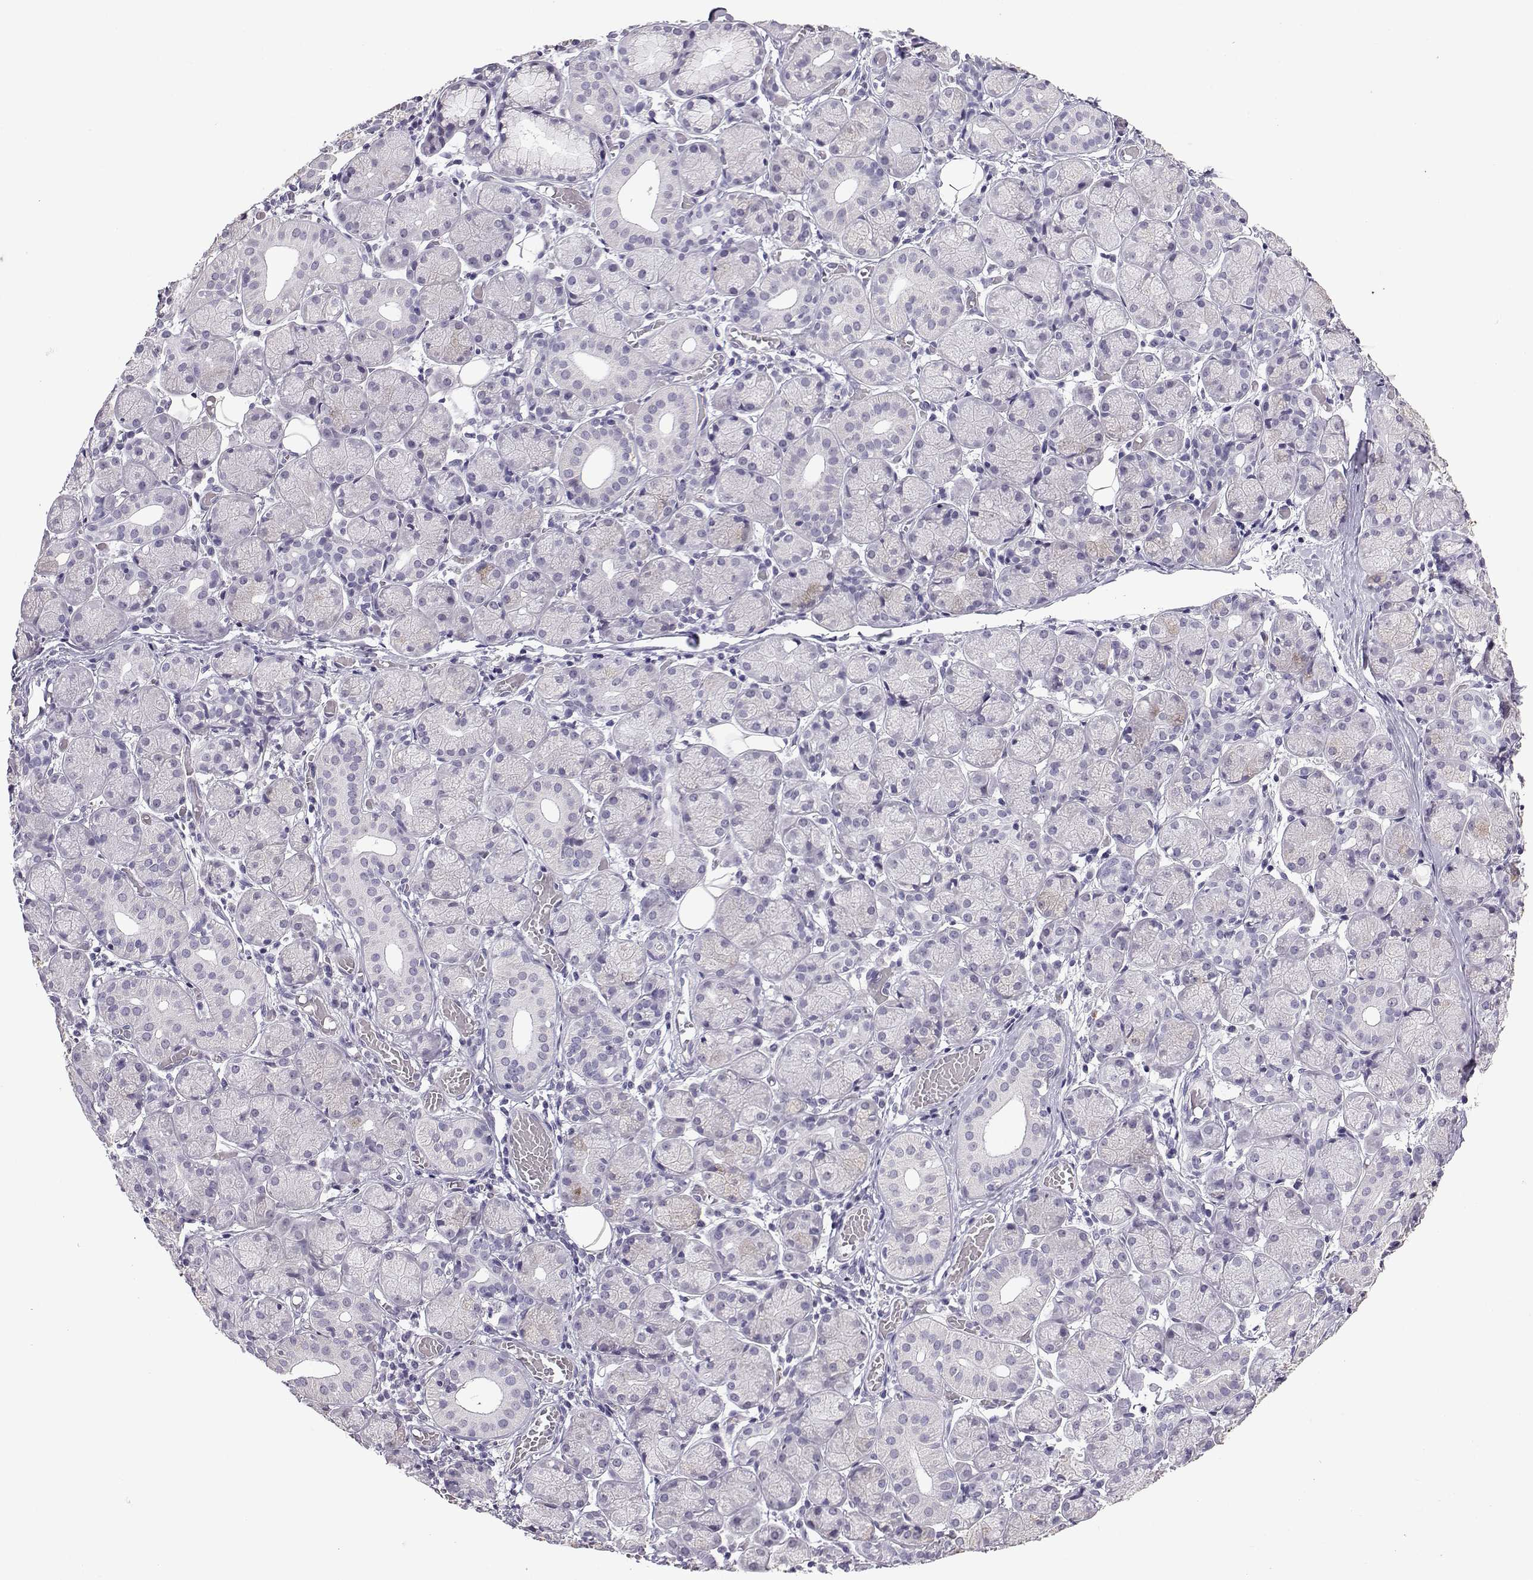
{"staining": {"intensity": "negative", "quantity": "none", "location": "none"}, "tissue": "salivary gland", "cell_type": "Glandular cells", "image_type": "normal", "snomed": [{"axis": "morphology", "description": "Normal tissue, NOS"}, {"axis": "topography", "description": "Salivary gland"}, {"axis": "topography", "description": "Peripheral nerve tissue"}], "caption": "An immunohistochemistry photomicrograph of benign salivary gland is shown. There is no staining in glandular cells of salivary gland.", "gene": "TBR1", "patient": {"sex": "female", "age": 24}}